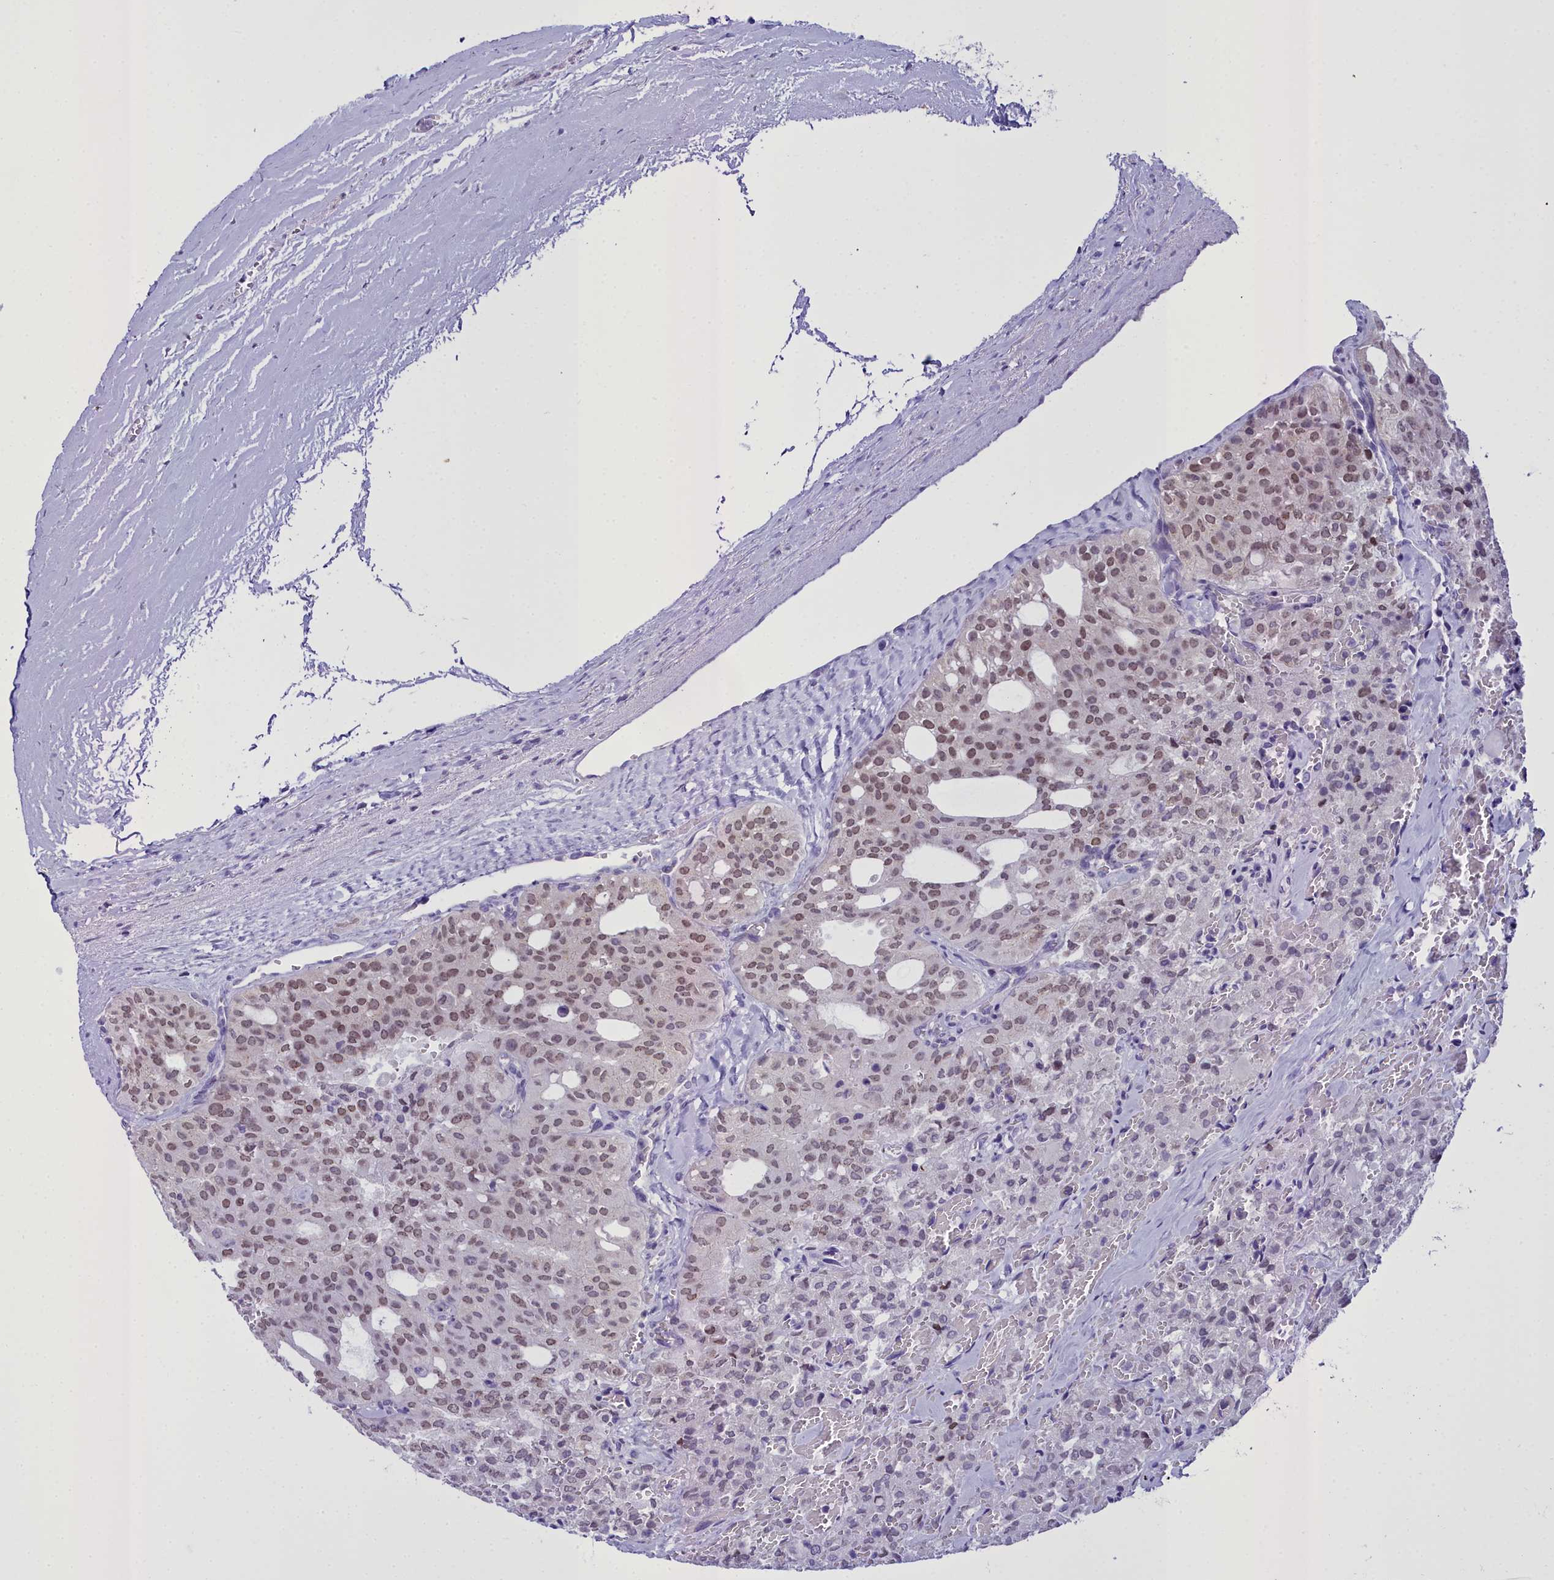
{"staining": {"intensity": "weak", "quantity": "25%-75%", "location": "nuclear"}, "tissue": "thyroid cancer", "cell_type": "Tumor cells", "image_type": "cancer", "snomed": [{"axis": "morphology", "description": "Follicular adenoma carcinoma, NOS"}, {"axis": "topography", "description": "Thyroid gland"}], "caption": "A photomicrograph of human thyroid cancer stained for a protein displays weak nuclear brown staining in tumor cells.", "gene": "B9D2", "patient": {"sex": "male", "age": 75}}